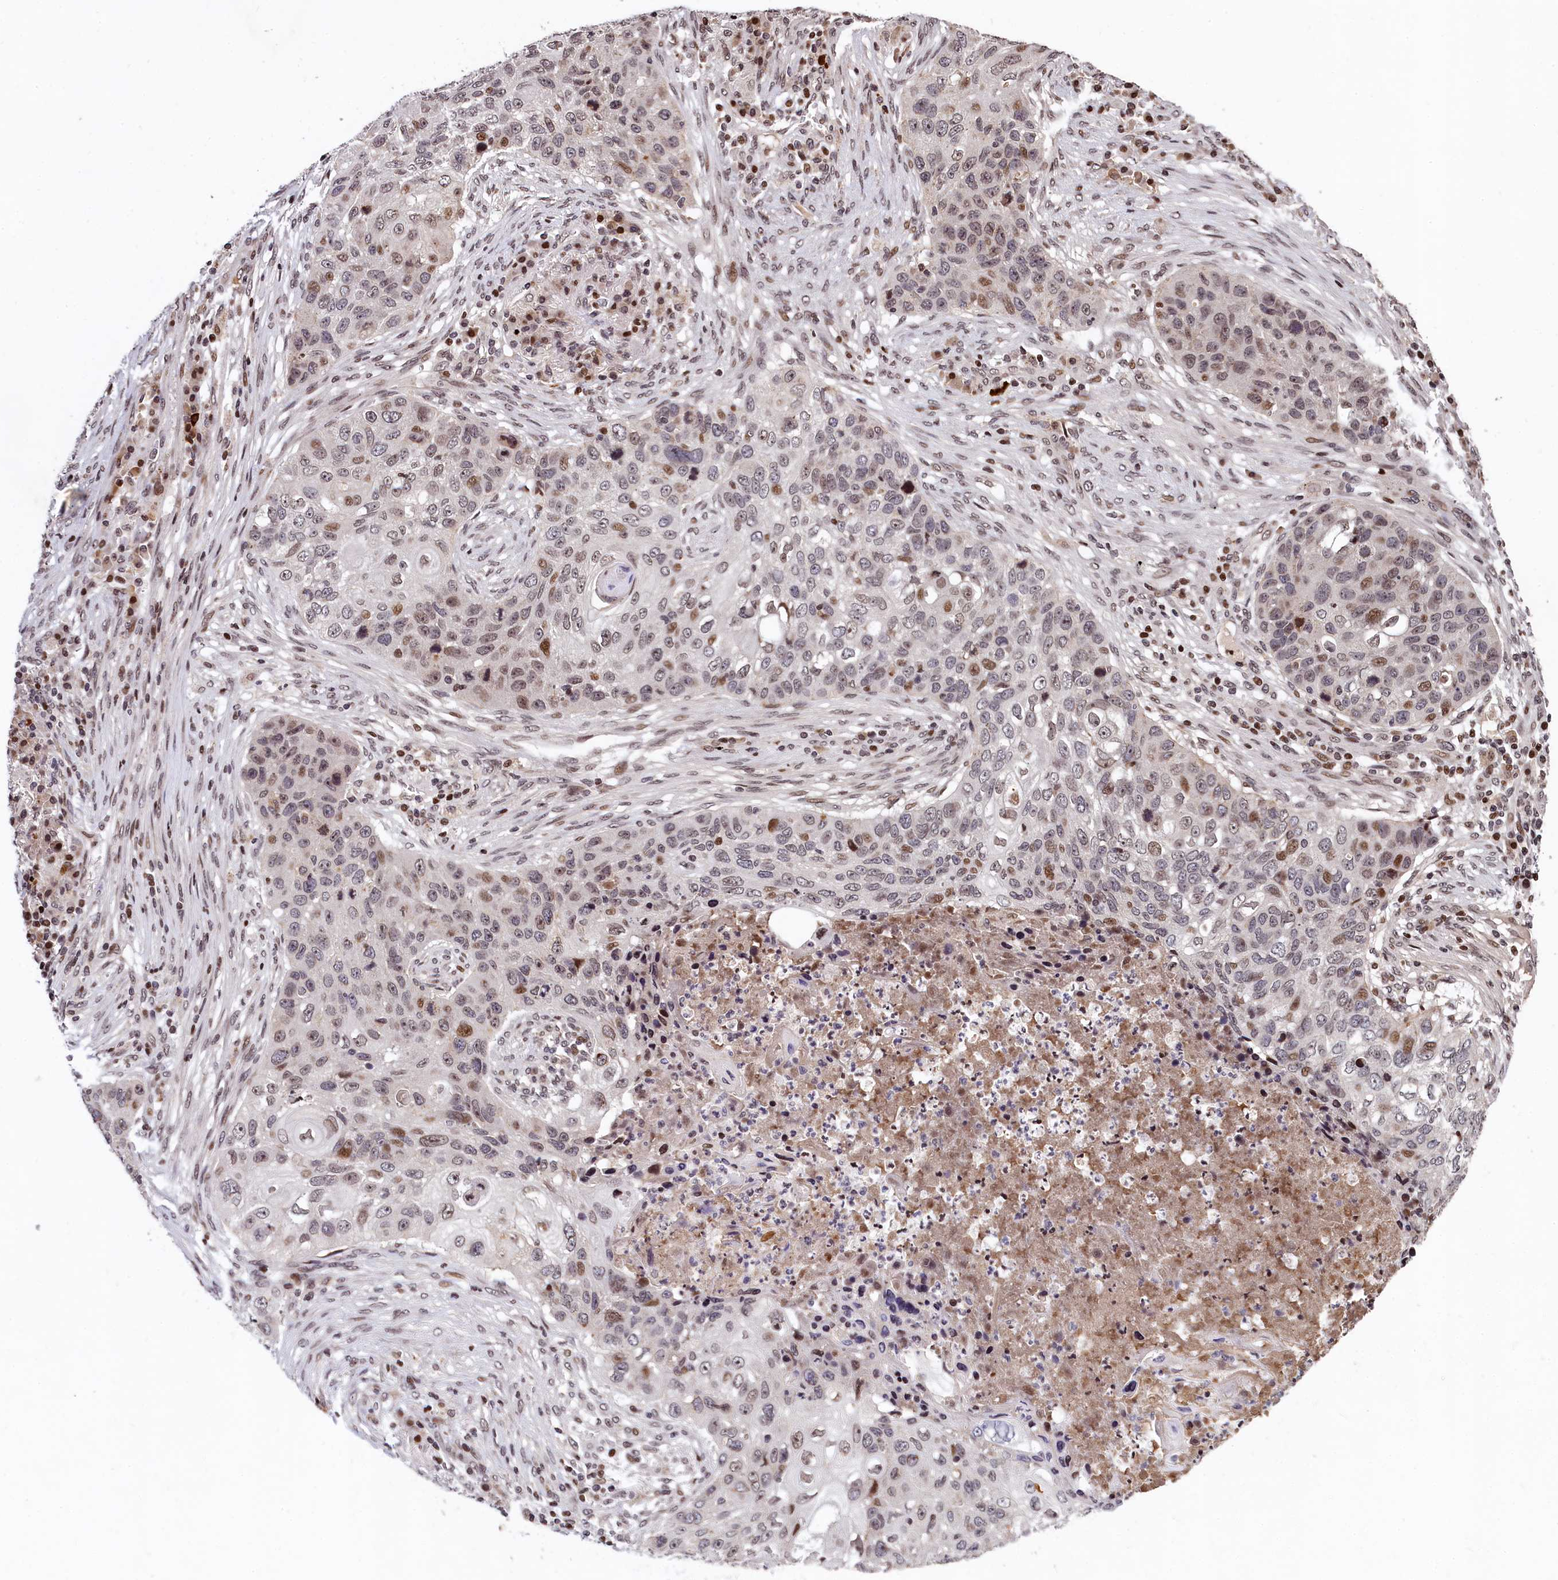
{"staining": {"intensity": "moderate", "quantity": "25%-75%", "location": "nuclear"}, "tissue": "lung cancer", "cell_type": "Tumor cells", "image_type": "cancer", "snomed": [{"axis": "morphology", "description": "Squamous cell carcinoma, NOS"}, {"axis": "topography", "description": "Lung"}], "caption": "Brown immunohistochemical staining in human lung cancer (squamous cell carcinoma) shows moderate nuclear staining in about 25%-75% of tumor cells. (DAB IHC with brightfield microscopy, high magnification).", "gene": "FAM217B", "patient": {"sex": "female", "age": 63}}